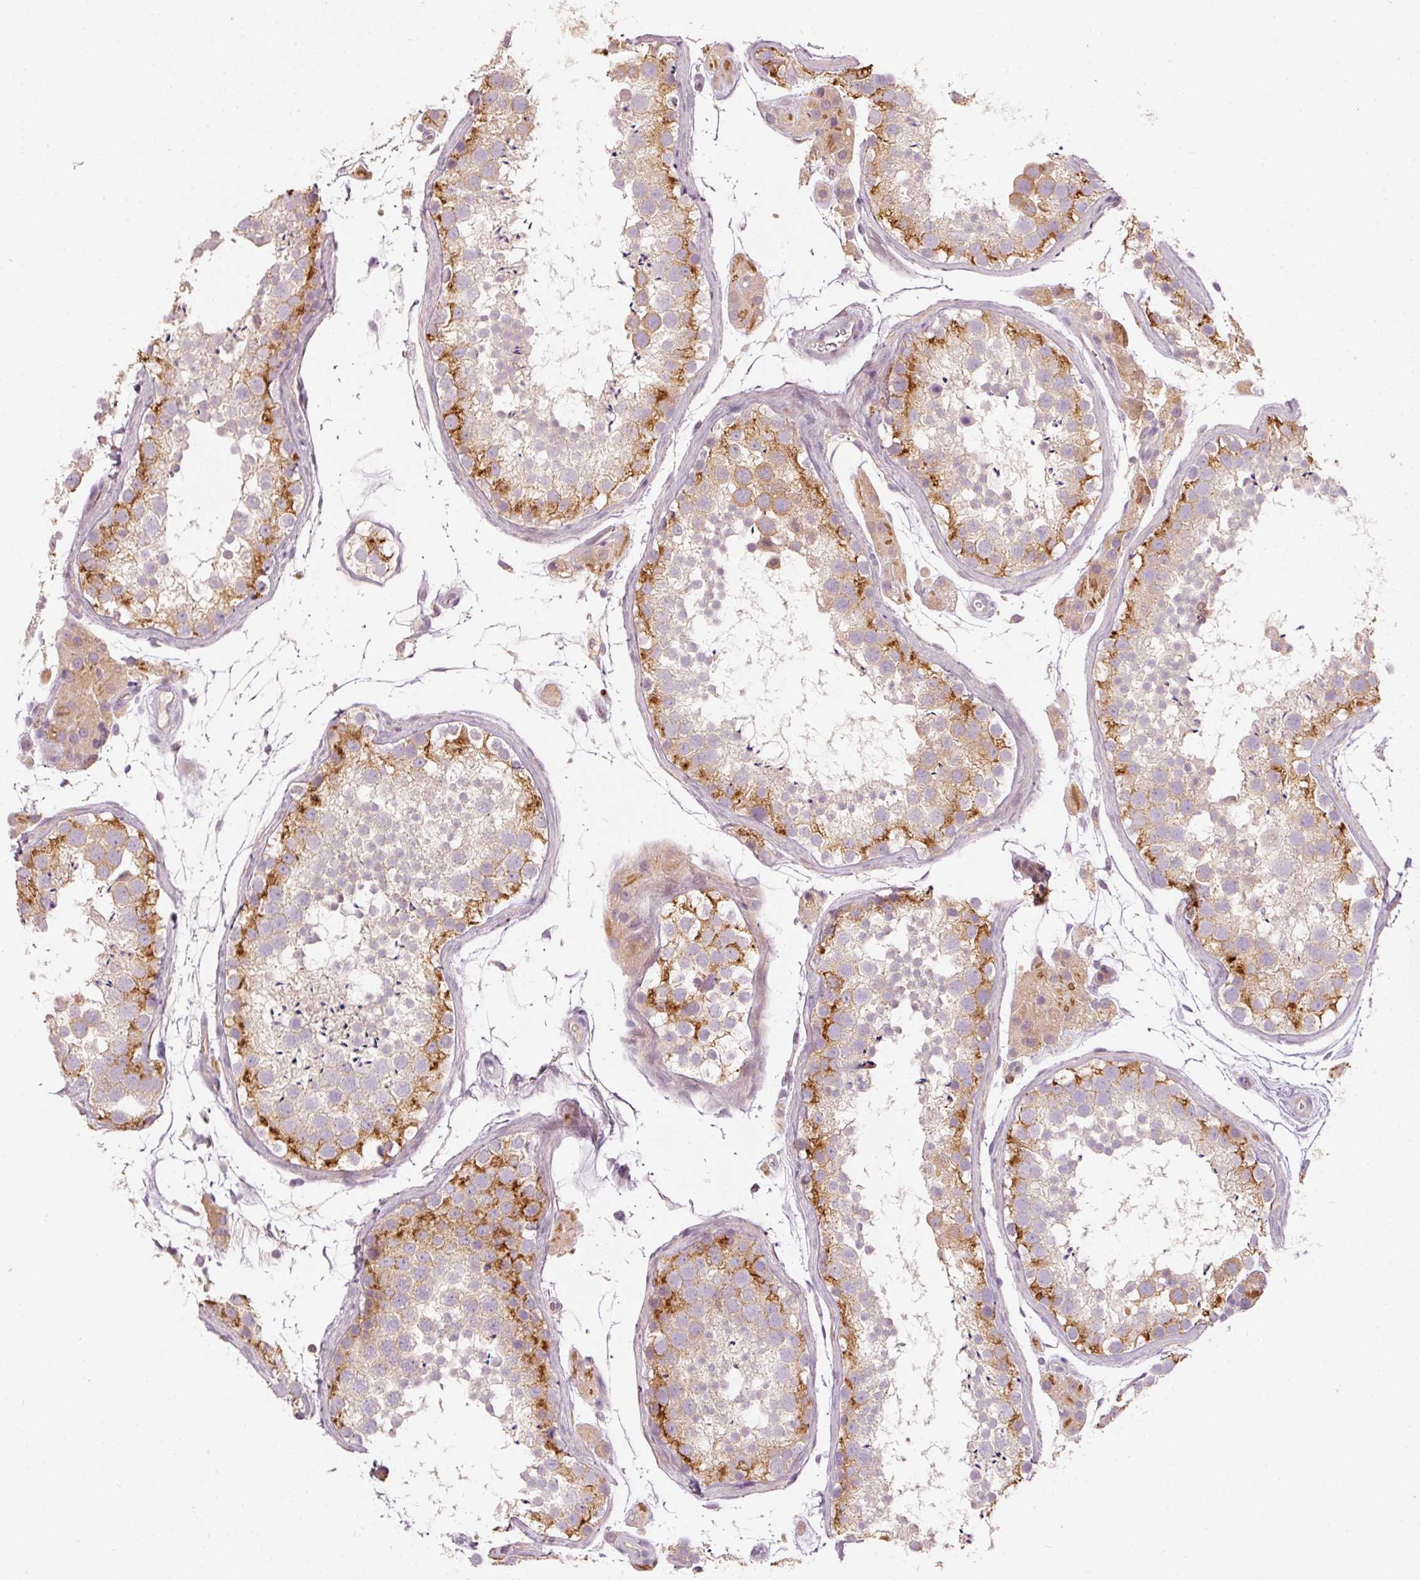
{"staining": {"intensity": "strong", "quantity": "<25%", "location": "cytoplasmic/membranous"}, "tissue": "testis", "cell_type": "Cells in seminiferous ducts", "image_type": "normal", "snomed": [{"axis": "morphology", "description": "Normal tissue, NOS"}, {"axis": "topography", "description": "Testis"}], "caption": "Protein positivity by immunohistochemistry (IHC) demonstrates strong cytoplasmic/membranous expression in about <25% of cells in seminiferous ducts in normal testis.", "gene": "KLHL21", "patient": {"sex": "male", "age": 41}}